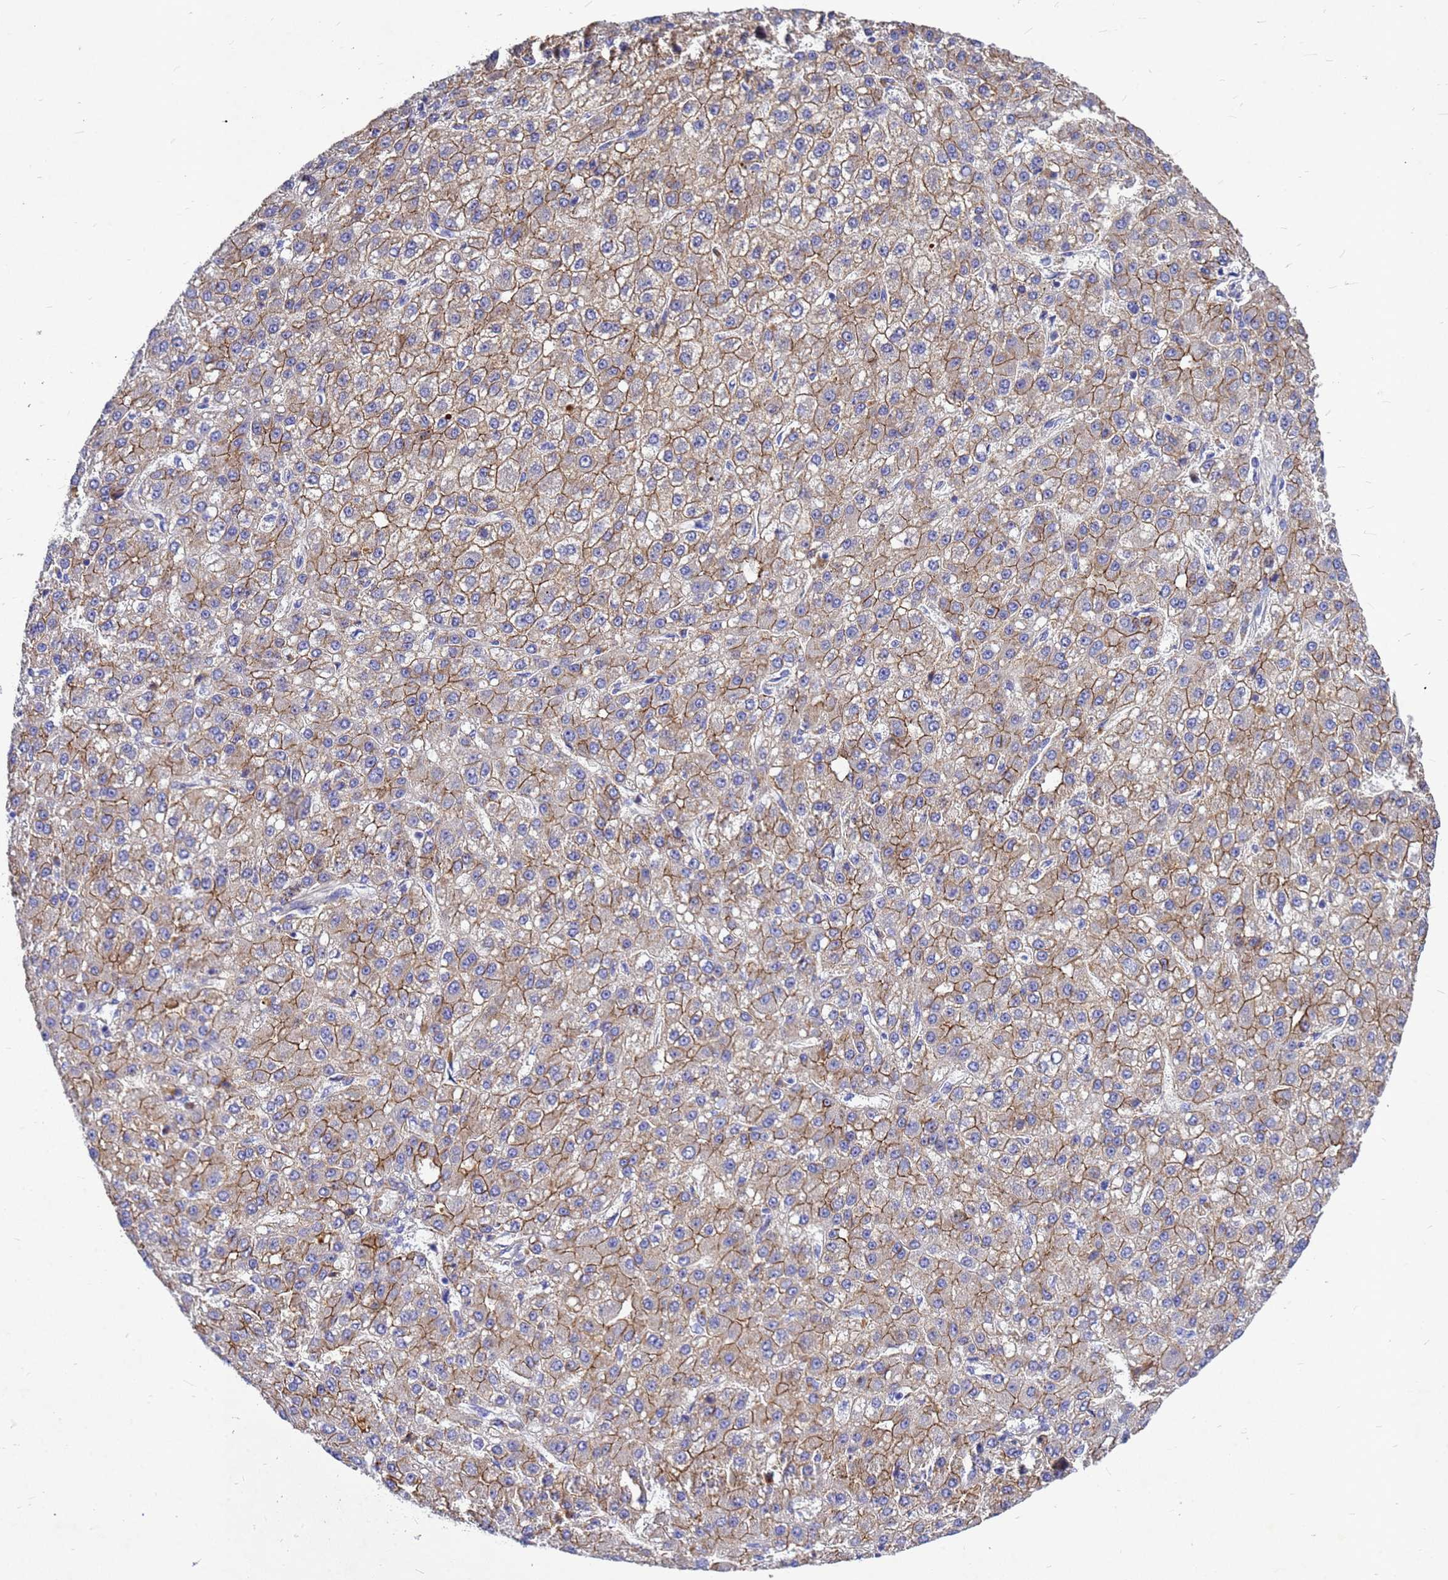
{"staining": {"intensity": "moderate", "quantity": ">75%", "location": "cytoplasmic/membranous"}, "tissue": "liver cancer", "cell_type": "Tumor cells", "image_type": "cancer", "snomed": [{"axis": "morphology", "description": "Carcinoma, Hepatocellular, NOS"}, {"axis": "topography", "description": "Liver"}], "caption": "Human liver hepatocellular carcinoma stained for a protein (brown) reveals moderate cytoplasmic/membranous positive expression in about >75% of tumor cells.", "gene": "FBXW5", "patient": {"sex": "male", "age": 67}}